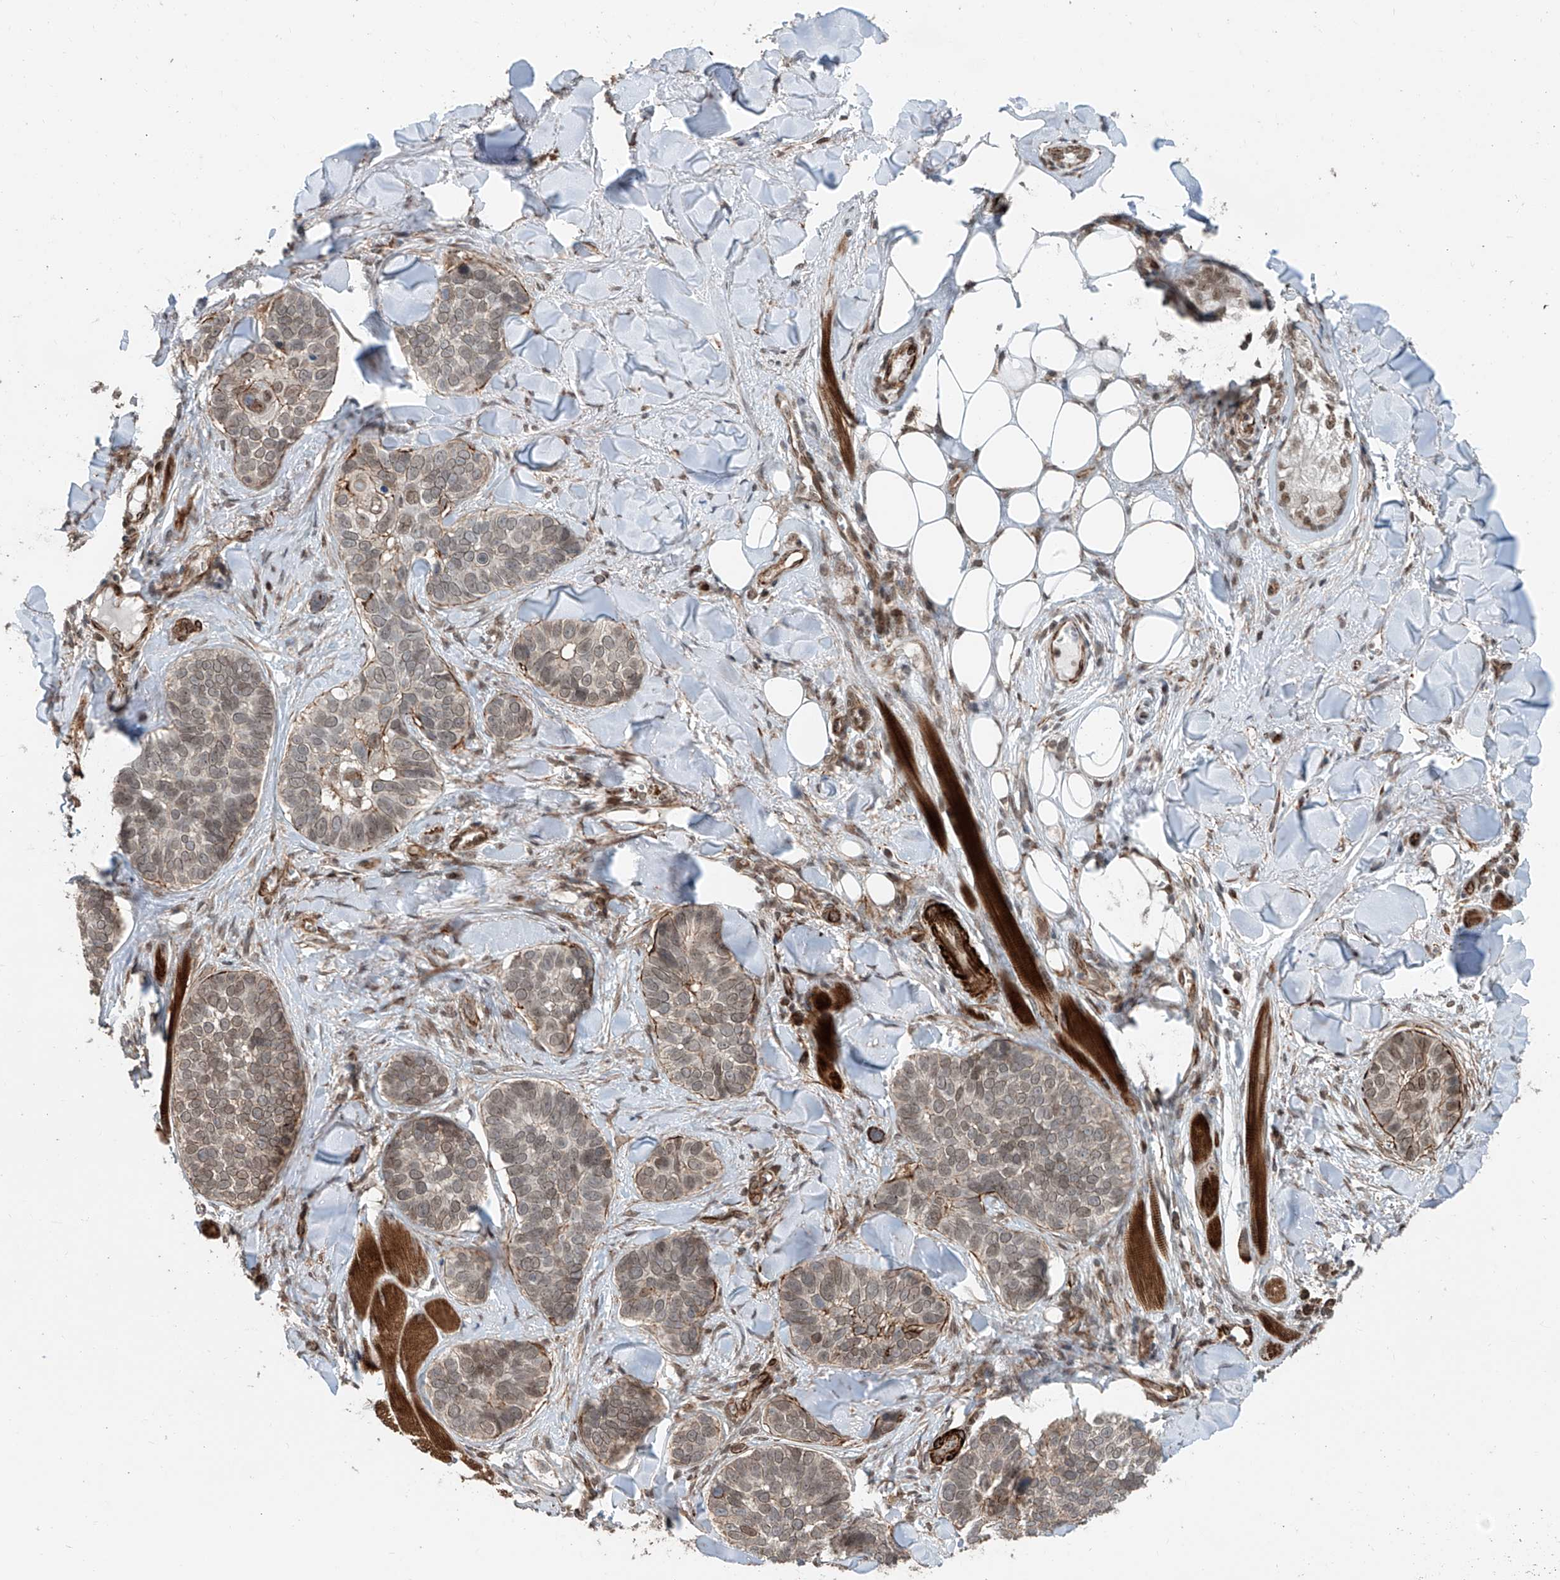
{"staining": {"intensity": "weak", "quantity": "25%-75%", "location": "nuclear"}, "tissue": "skin cancer", "cell_type": "Tumor cells", "image_type": "cancer", "snomed": [{"axis": "morphology", "description": "Basal cell carcinoma"}, {"axis": "topography", "description": "Skin"}], "caption": "The photomicrograph displays immunohistochemical staining of basal cell carcinoma (skin). There is weak nuclear expression is present in approximately 25%-75% of tumor cells.", "gene": "SDE2", "patient": {"sex": "male", "age": 62}}